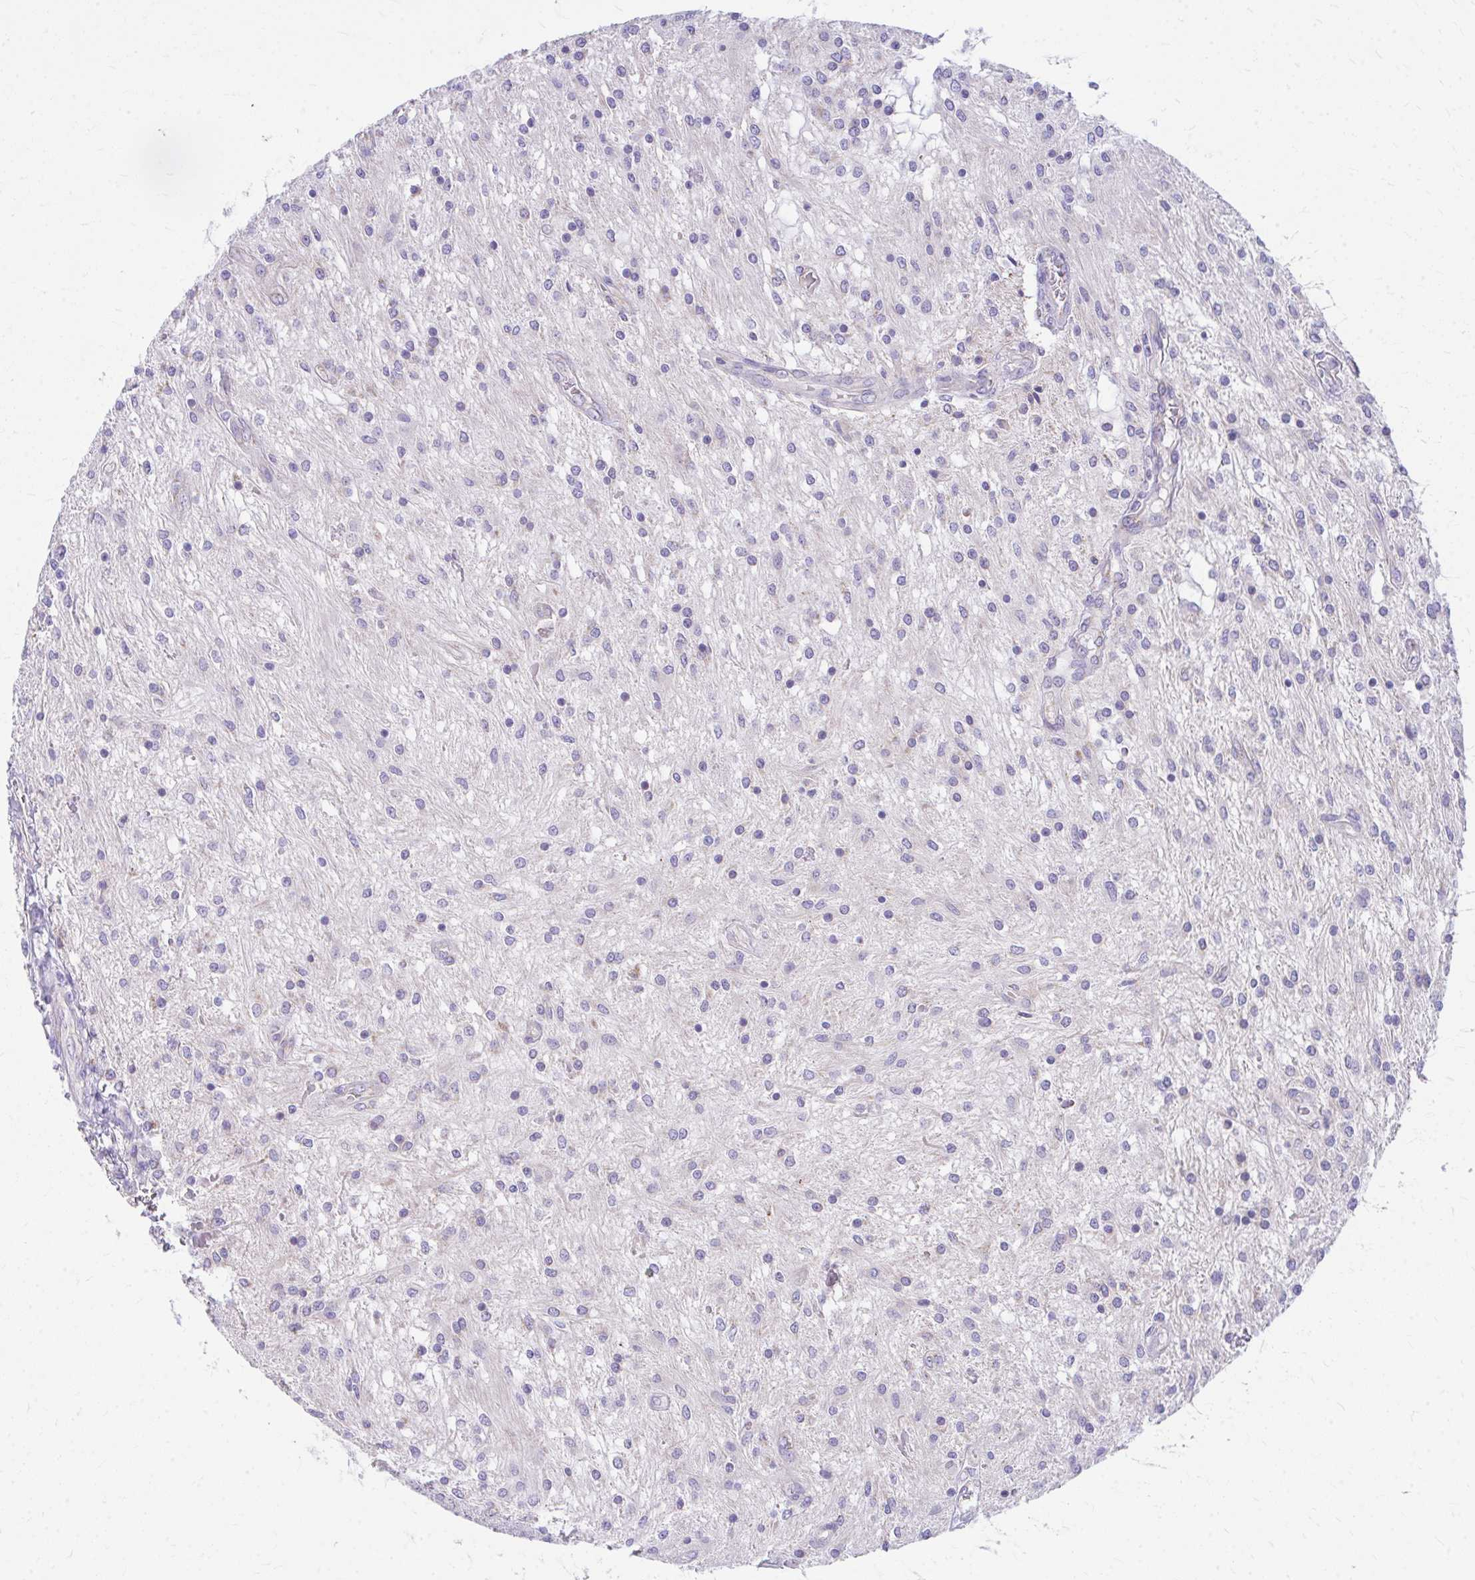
{"staining": {"intensity": "negative", "quantity": "none", "location": "none"}, "tissue": "glioma", "cell_type": "Tumor cells", "image_type": "cancer", "snomed": [{"axis": "morphology", "description": "Glioma, malignant, Low grade"}, {"axis": "topography", "description": "Cerebellum"}], "caption": "Tumor cells show no significant protein positivity in glioma.", "gene": "MRPL19", "patient": {"sex": "female", "age": 14}}